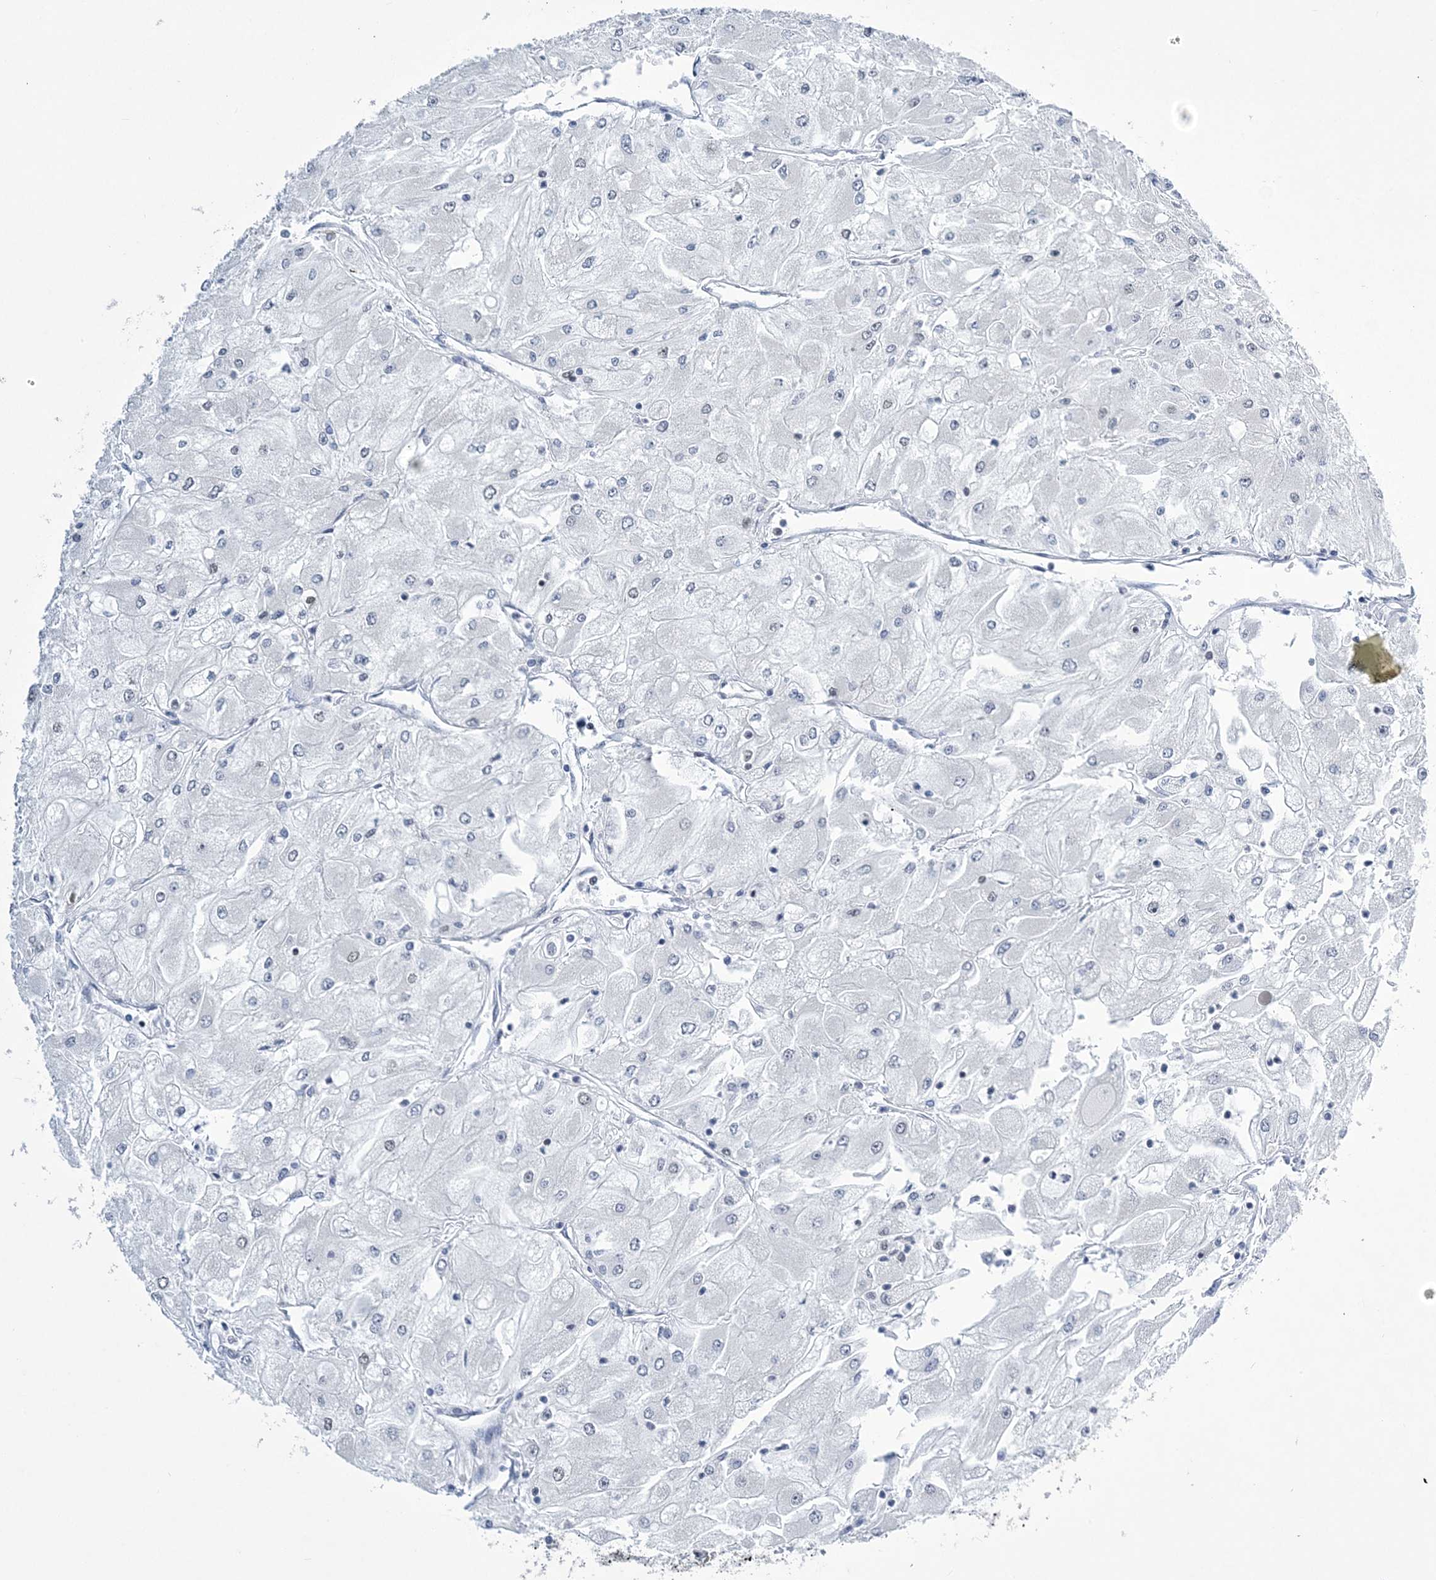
{"staining": {"intensity": "negative", "quantity": "none", "location": "none"}, "tissue": "renal cancer", "cell_type": "Tumor cells", "image_type": "cancer", "snomed": [{"axis": "morphology", "description": "Adenocarcinoma, NOS"}, {"axis": "topography", "description": "Kidney"}], "caption": "Adenocarcinoma (renal) stained for a protein using IHC demonstrates no positivity tumor cells.", "gene": "ZBTB7A", "patient": {"sex": "male", "age": 80}}